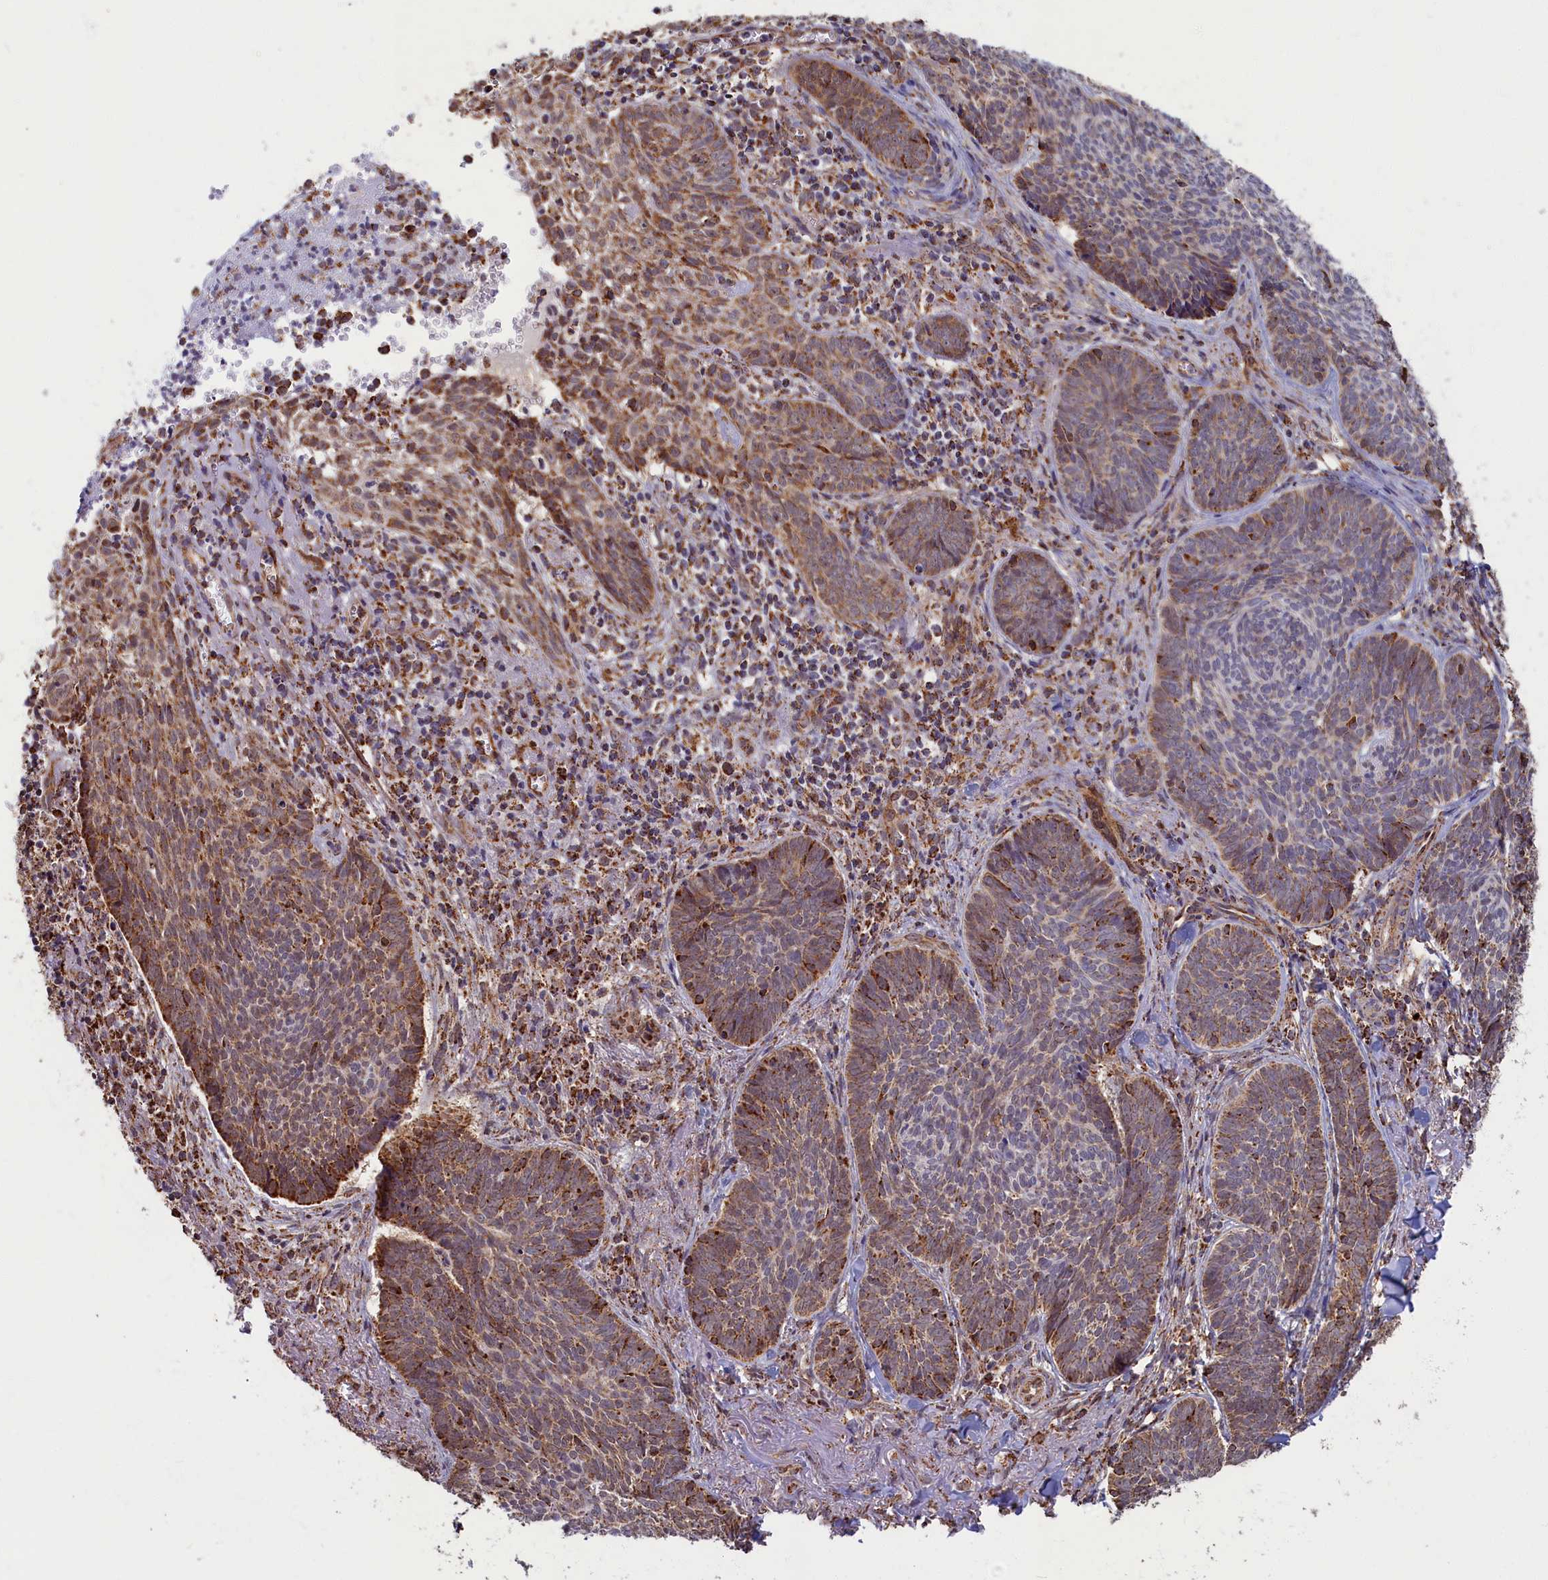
{"staining": {"intensity": "moderate", "quantity": "25%-75%", "location": "cytoplasmic/membranous"}, "tissue": "skin cancer", "cell_type": "Tumor cells", "image_type": "cancer", "snomed": [{"axis": "morphology", "description": "Basal cell carcinoma"}, {"axis": "topography", "description": "Skin"}], "caption": "Immunohistochemistry (DAB (3,3'-diaminobenzidine)) staining of skin cancer (basal cell carcinoma) reveals moderate cytoplasmic/membranous protein positivity in approximately 25%-75% of tumor cells.", "gene": "SPR", "patient": {"sex": "female", "age": 74}}